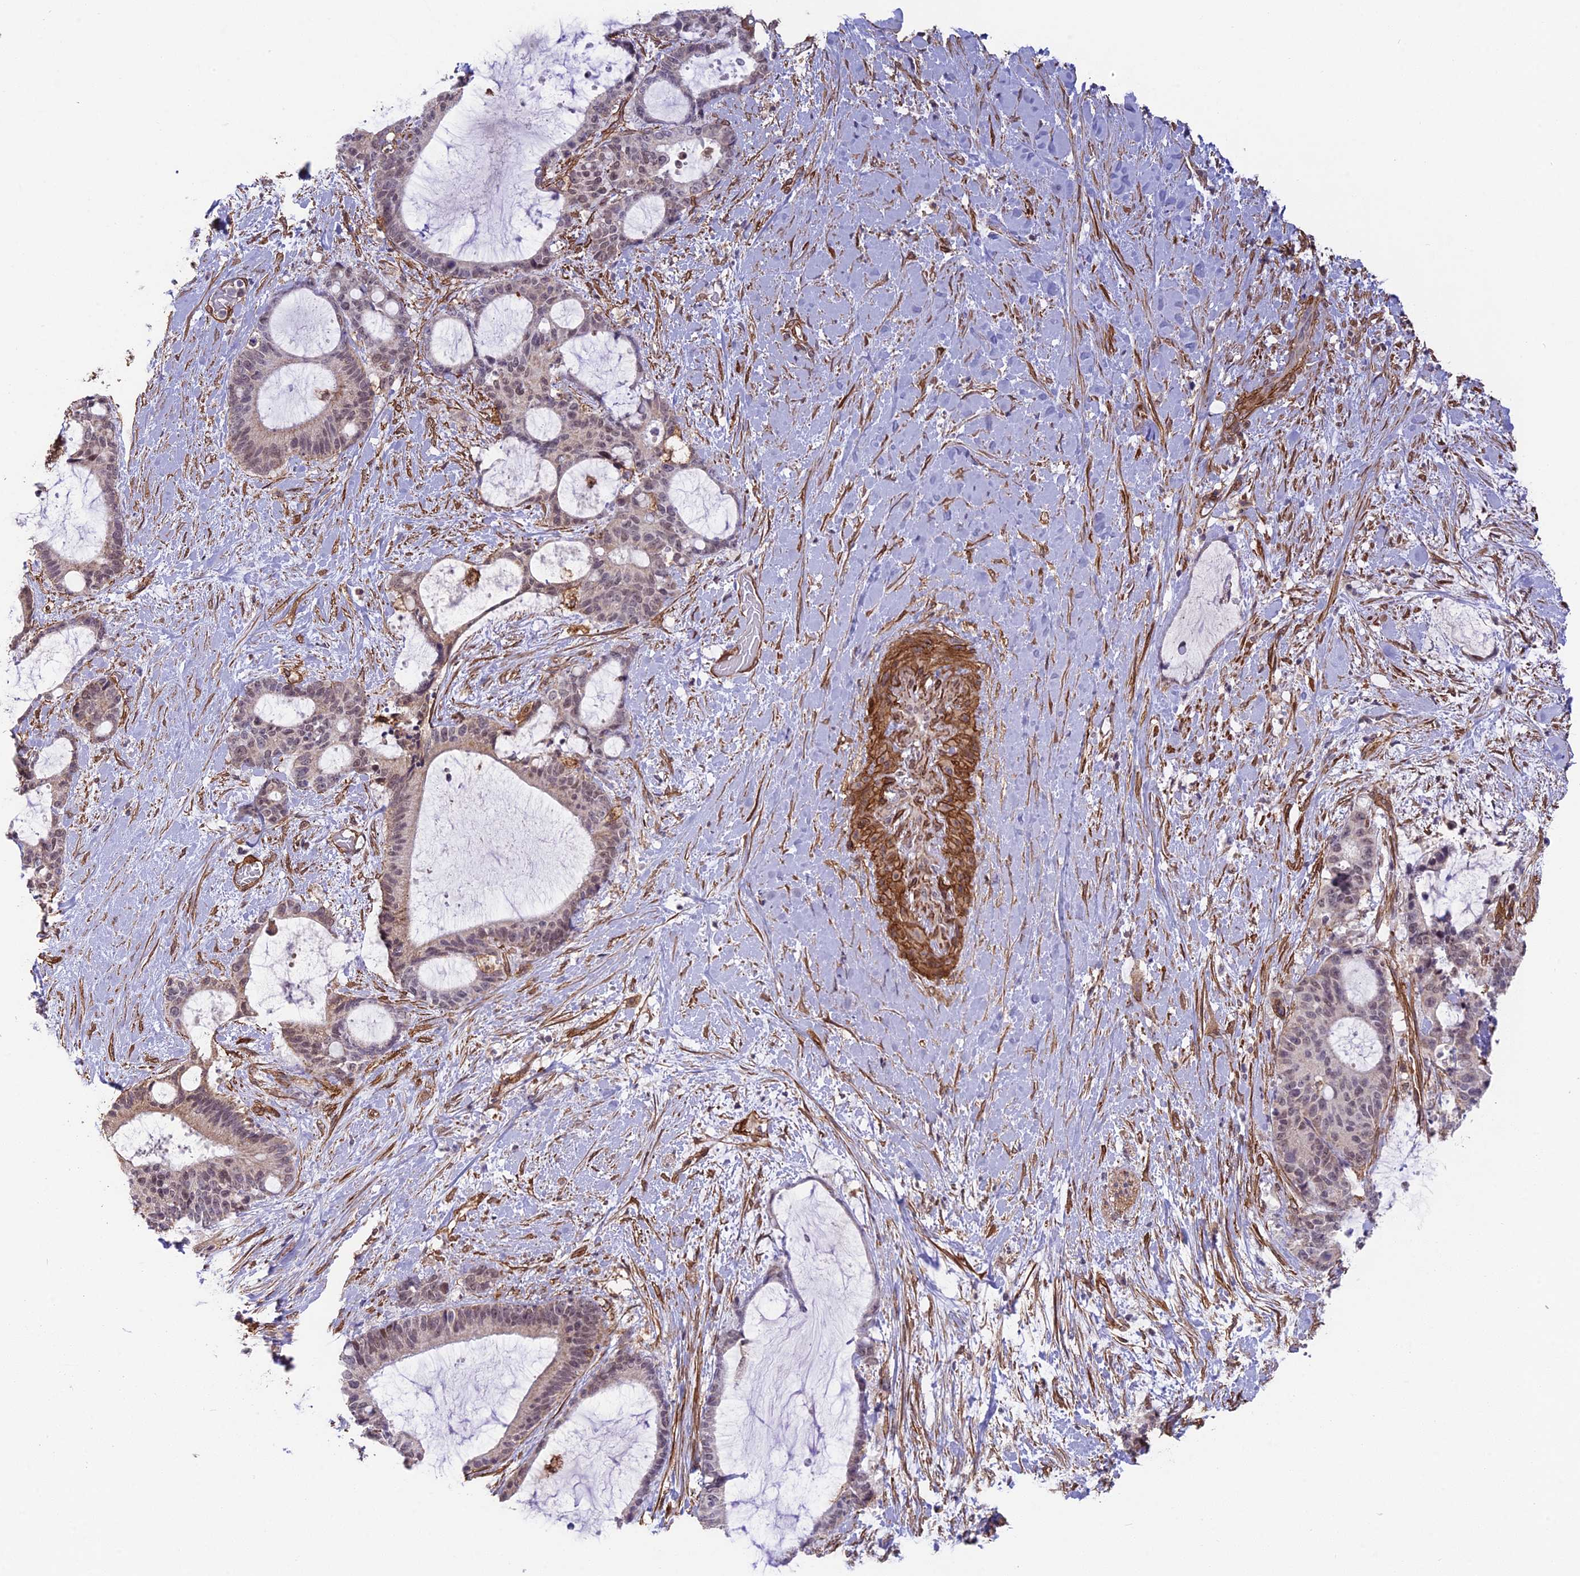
{"staining": {"intensity": "weak", "quantity": "25%-75%", "location": "nuclear"}, "tissue": "liver cancer", "cell_type": "Tumor cells", "image_type": "cancer", "snomed": [{"axis": "morphology", "description": "Normal tissue, NOS"}, {"axis": "morphology", "description": "Cholangiocarcinoma"}, {"axis": "topography", "description": "Liver"}, {"axis": "topography", "description": "Peripheral nerve tissue"}], "caption": "Brown immunohistochemical staining in cholangiocarcinoma (liver) demonstrates weak nuclear staining in about 25%-75% of tumor cells. The staining is performed using DAB (3,3'-diaminobenzidine) brown chromogen to label protein expression. The nuclei are counter-stained blue using hematoxylin.", "gene": "TNS1", "patient": {"sex": "female", "age": 73}}